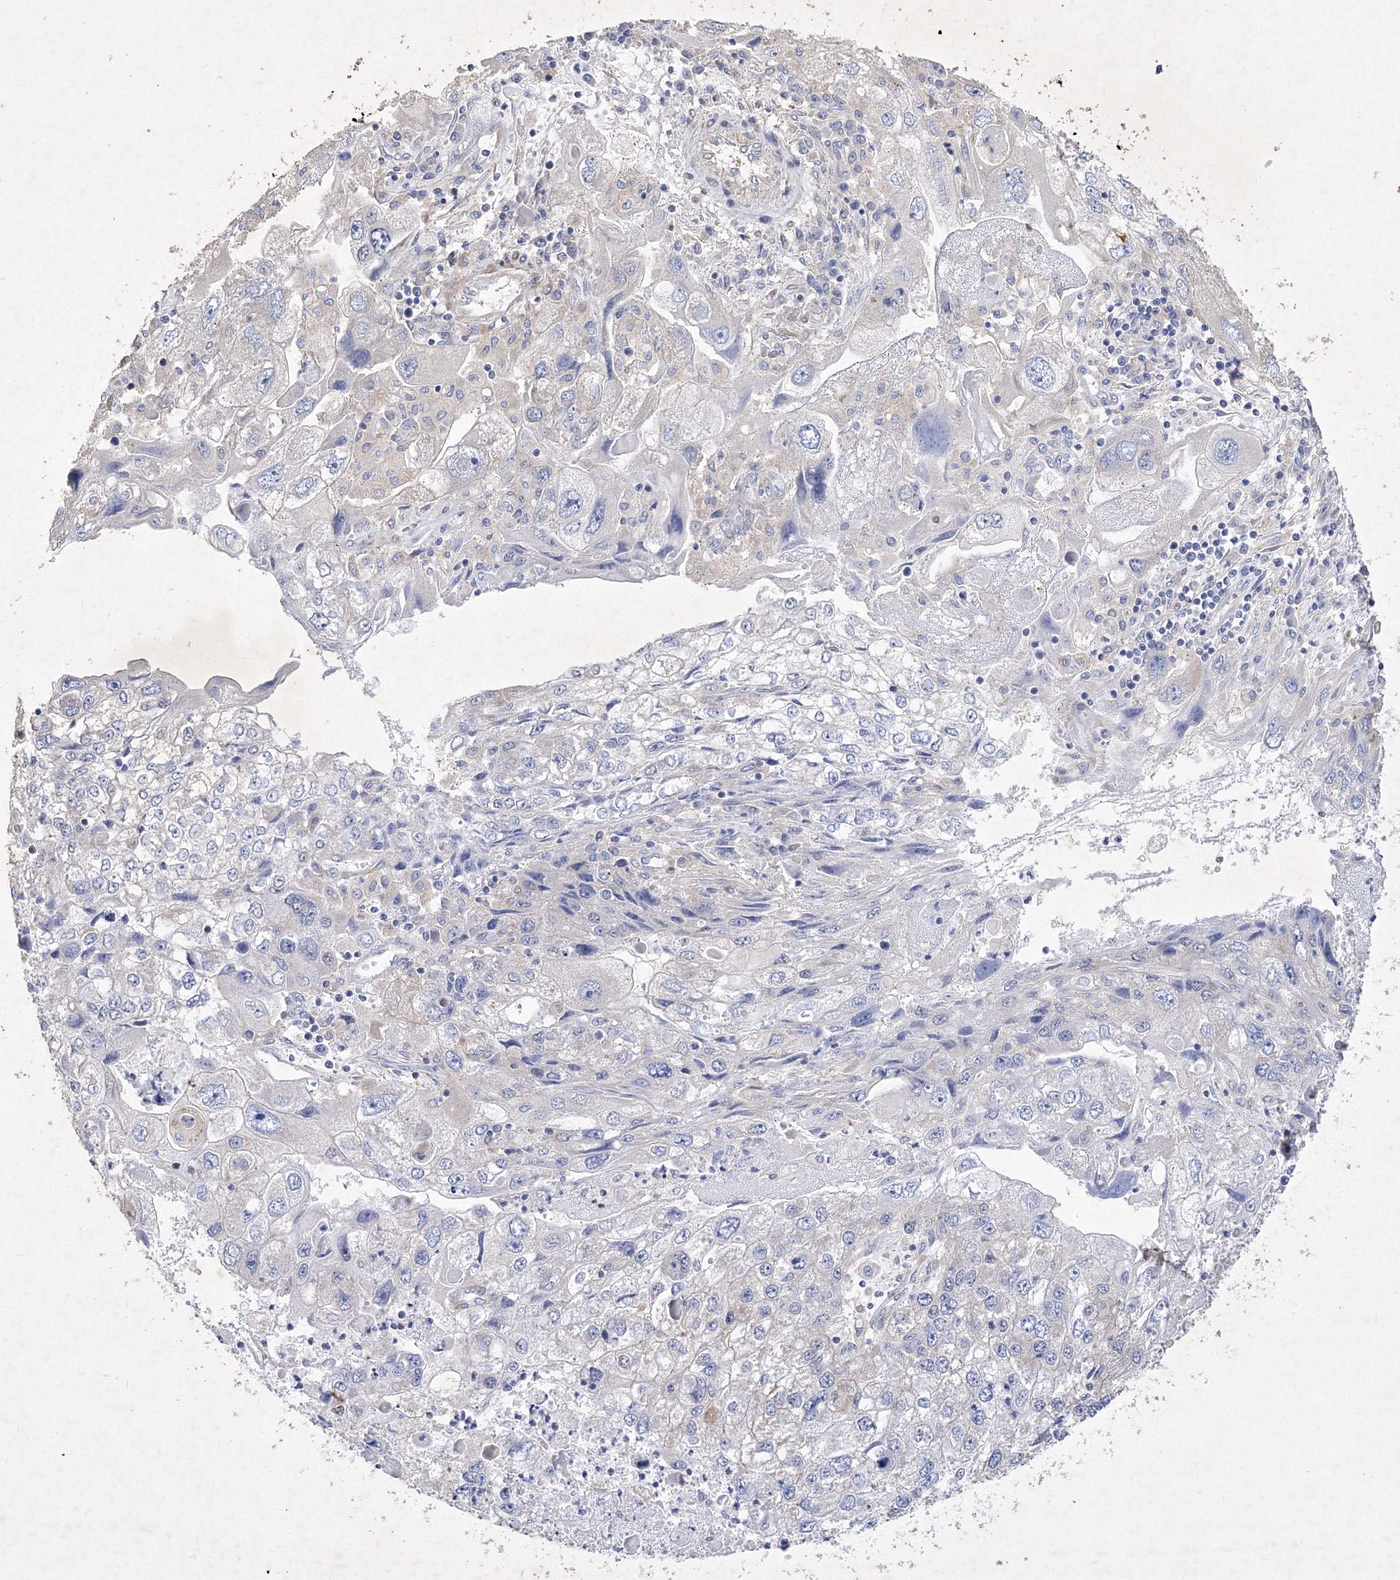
{"staining": {"intensity": "negative", "quantity": "none", "location": "none"}, "tissue": "endometrial cancer", "cell_type": "Tumor cells", "image_type": "cancer", "snomed": [{"axis": "morphology", "description": "Adenocarcinoma, NOS"}, {"axis": "topography", "description": "Endometrium"}], "caption": "The photomicrograph demonstrates no staining of tumor cells in endometrial adenocarcinoma.", "gene": "SNX18", "patient": {"sex": "female", "age": 49}}